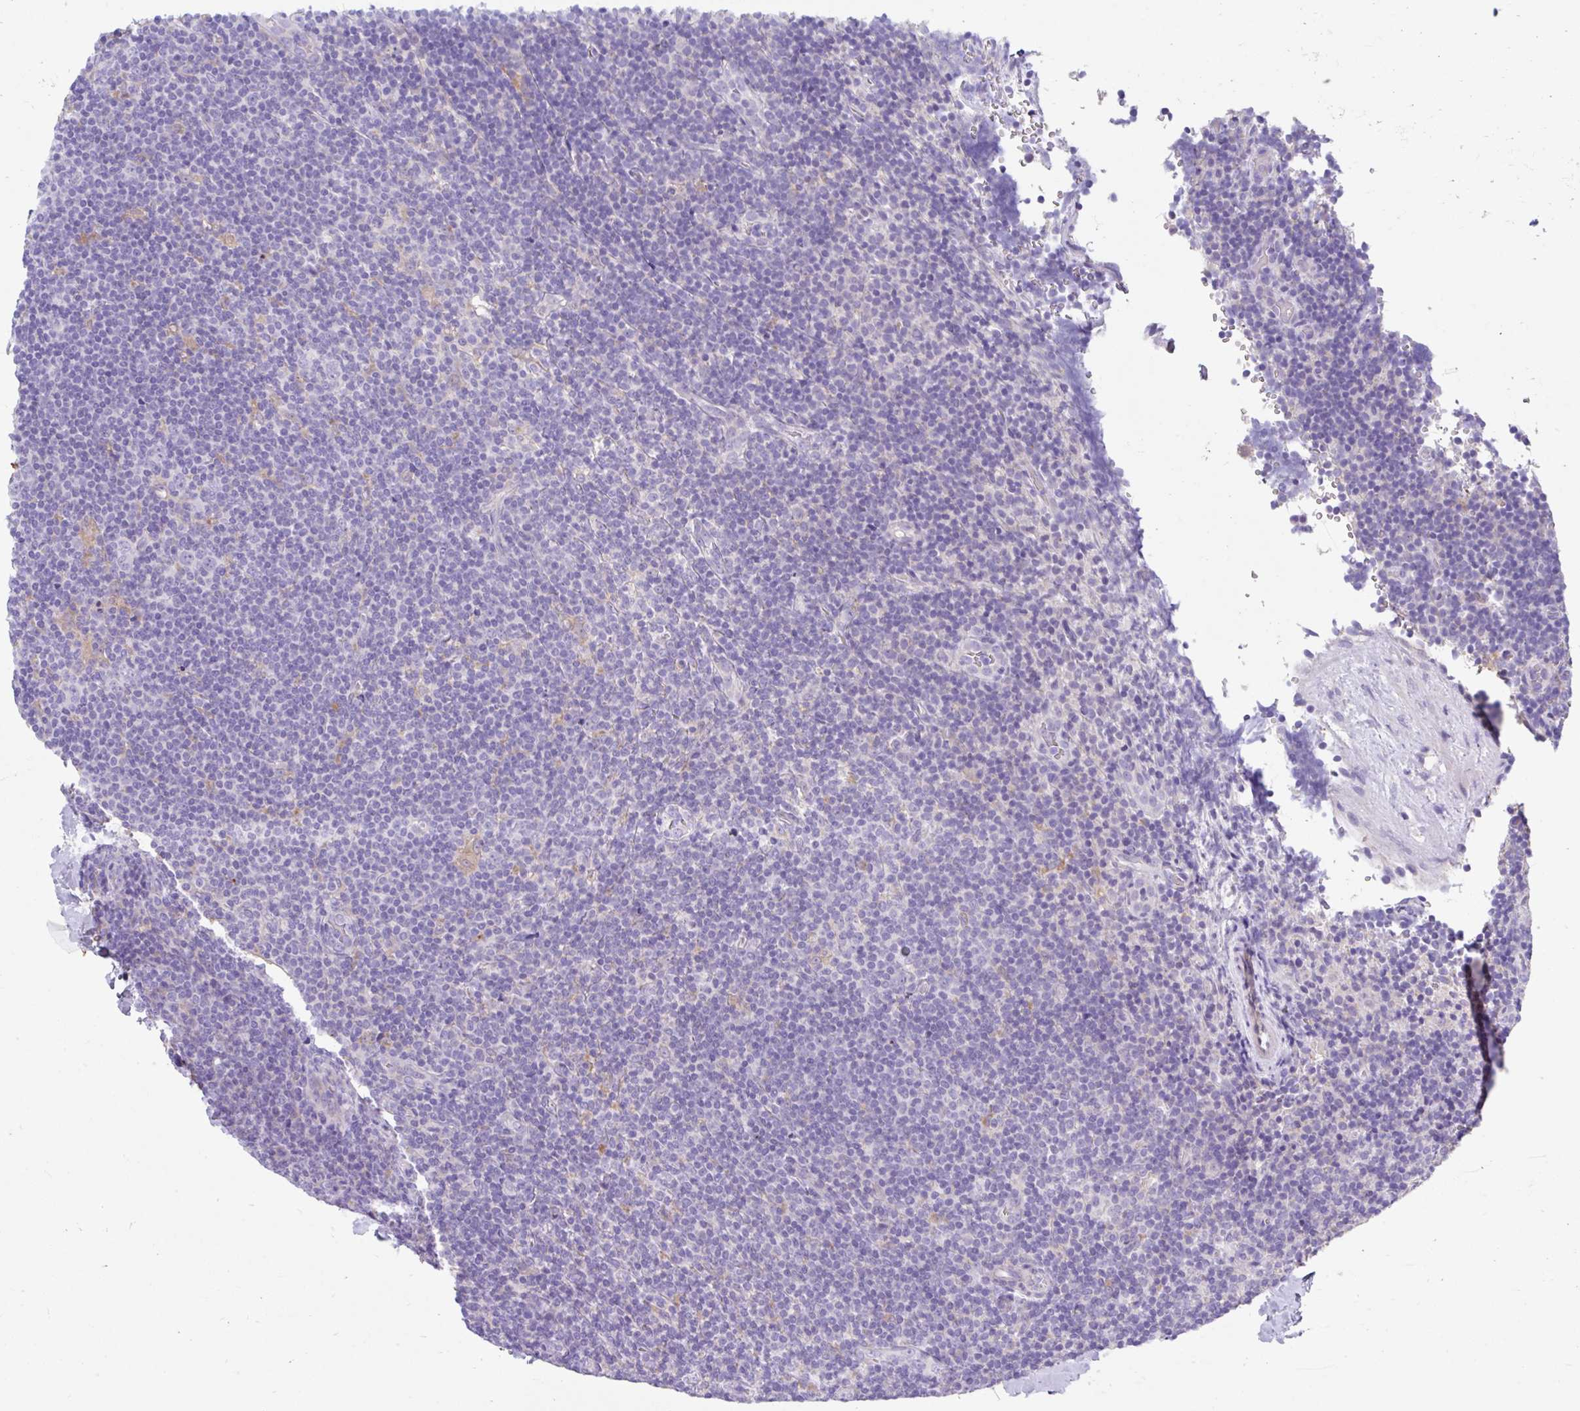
{"staining": {"intensity": "negative", "quantity": "none", "location": "none"}, "tissue": "lymphoma", "cell_type": "Tumor cells", "image_type": "cancer", "snomed": [{"axis": "morphology", "description": "Hodgkin's disease, NOS"}, {"axis": "topography", "description": "Lymph node"}], "caption": "Immunohistochemical staining of human Hodgkin's disease exhibits no significant expression in tumor cells.", "gene": "ZNF33A", "patient": {"sex": "female", "age": 57}}